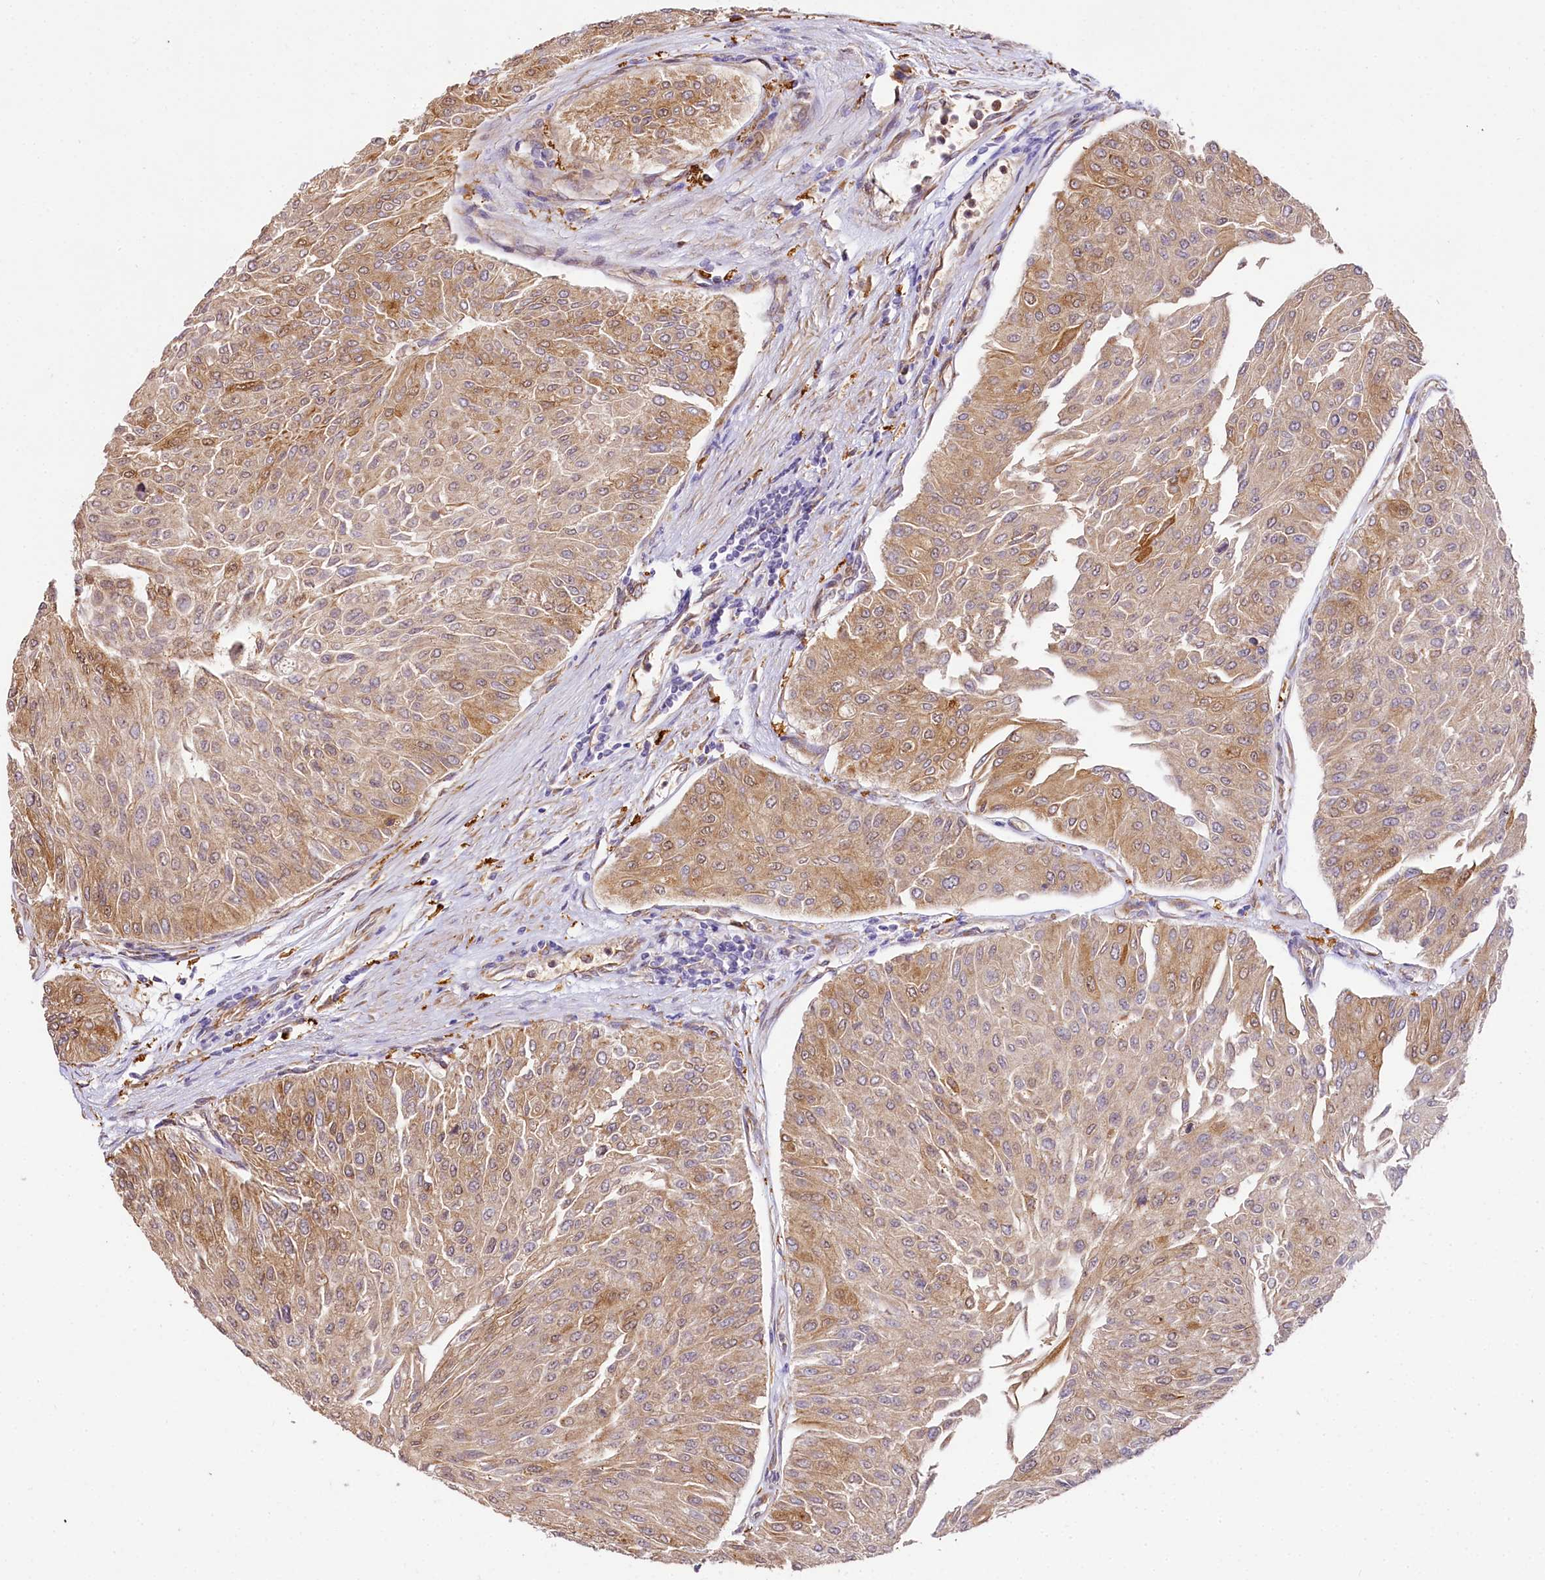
{"staining": {"intensity": "moderate", "quantity": ">75%", "location": "cytoplasmic/membranous"}, "tissue": "urothelial cancer", "cell_type": "Tumor cells", "image_type": "cancer", "snomed": [{"axis": "morphology", "description": "Urothelial carcinoma, Low grade"}, {"axis": "topography", "description": "Urinary bladder"}], "caption": "Immunohistochemical staining of human urothelial cancer reveals medium levels of moderate cytoplasmic/membranous protein expression in about >75% of tumor cells.", "gene": "PPIP5K2", "patient": {"sex": "male", "age": 67}}